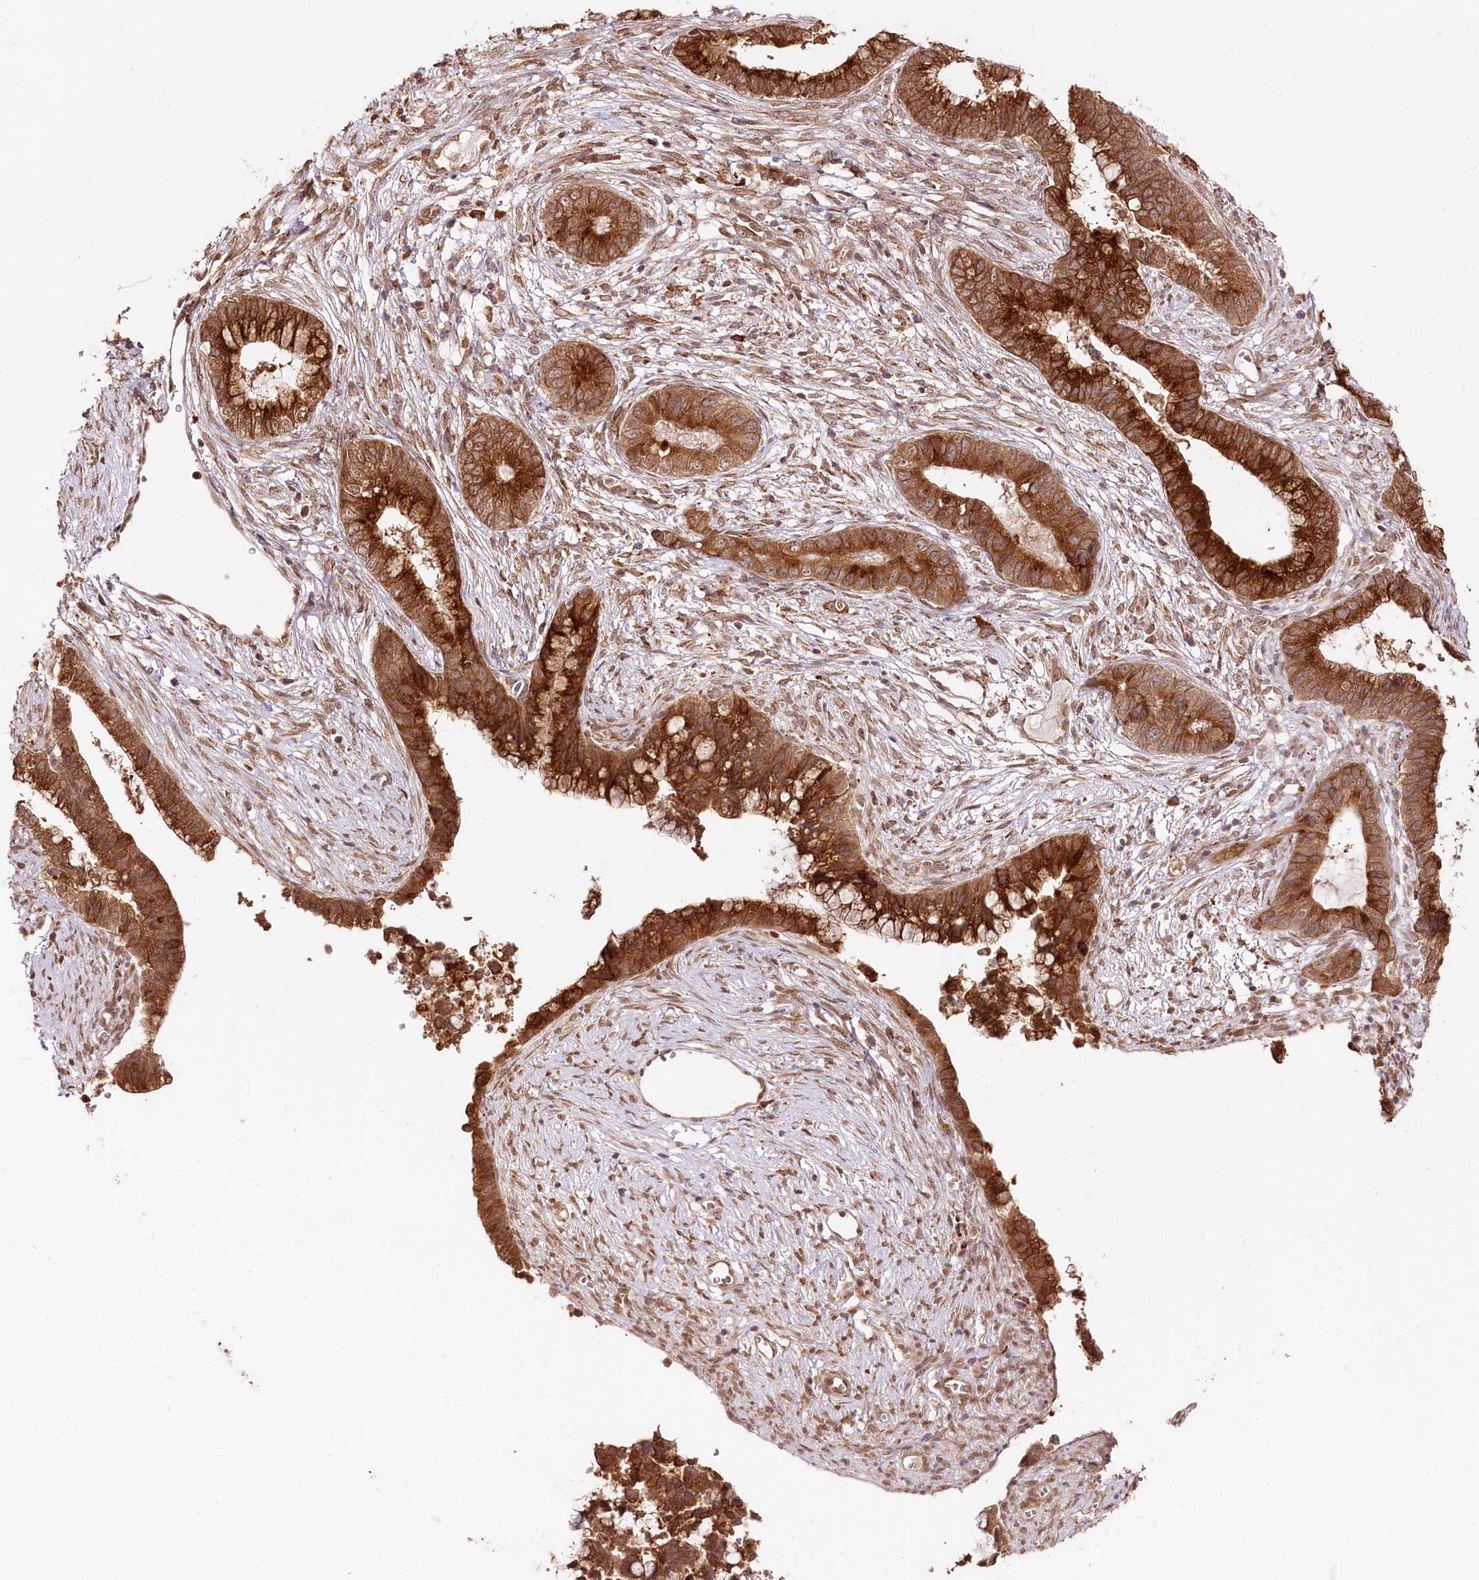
{"staining": {"intensity": "strong", "quantity": ">75%", "location": "cytoplasmic/membranous"}, "tissue": "cervical cancer", "cell_type": "Tumor cells", "image_type": "cancer", "snomed": [{"axis": "morphology", "description": "Adenocarcinoma, NOS"}, {"axis": "topography", "description": "Cervix"}], "caption": "An immunohistochemistry micrograph of tumor tissue is shown. Protein staining in brown shows strong cytoplasmic/membranous positivity in cervical adenocarcinoma within tumor cells.", "gene": "ENSG00000144785", "patient": {"sex": "female", "age": 44}}